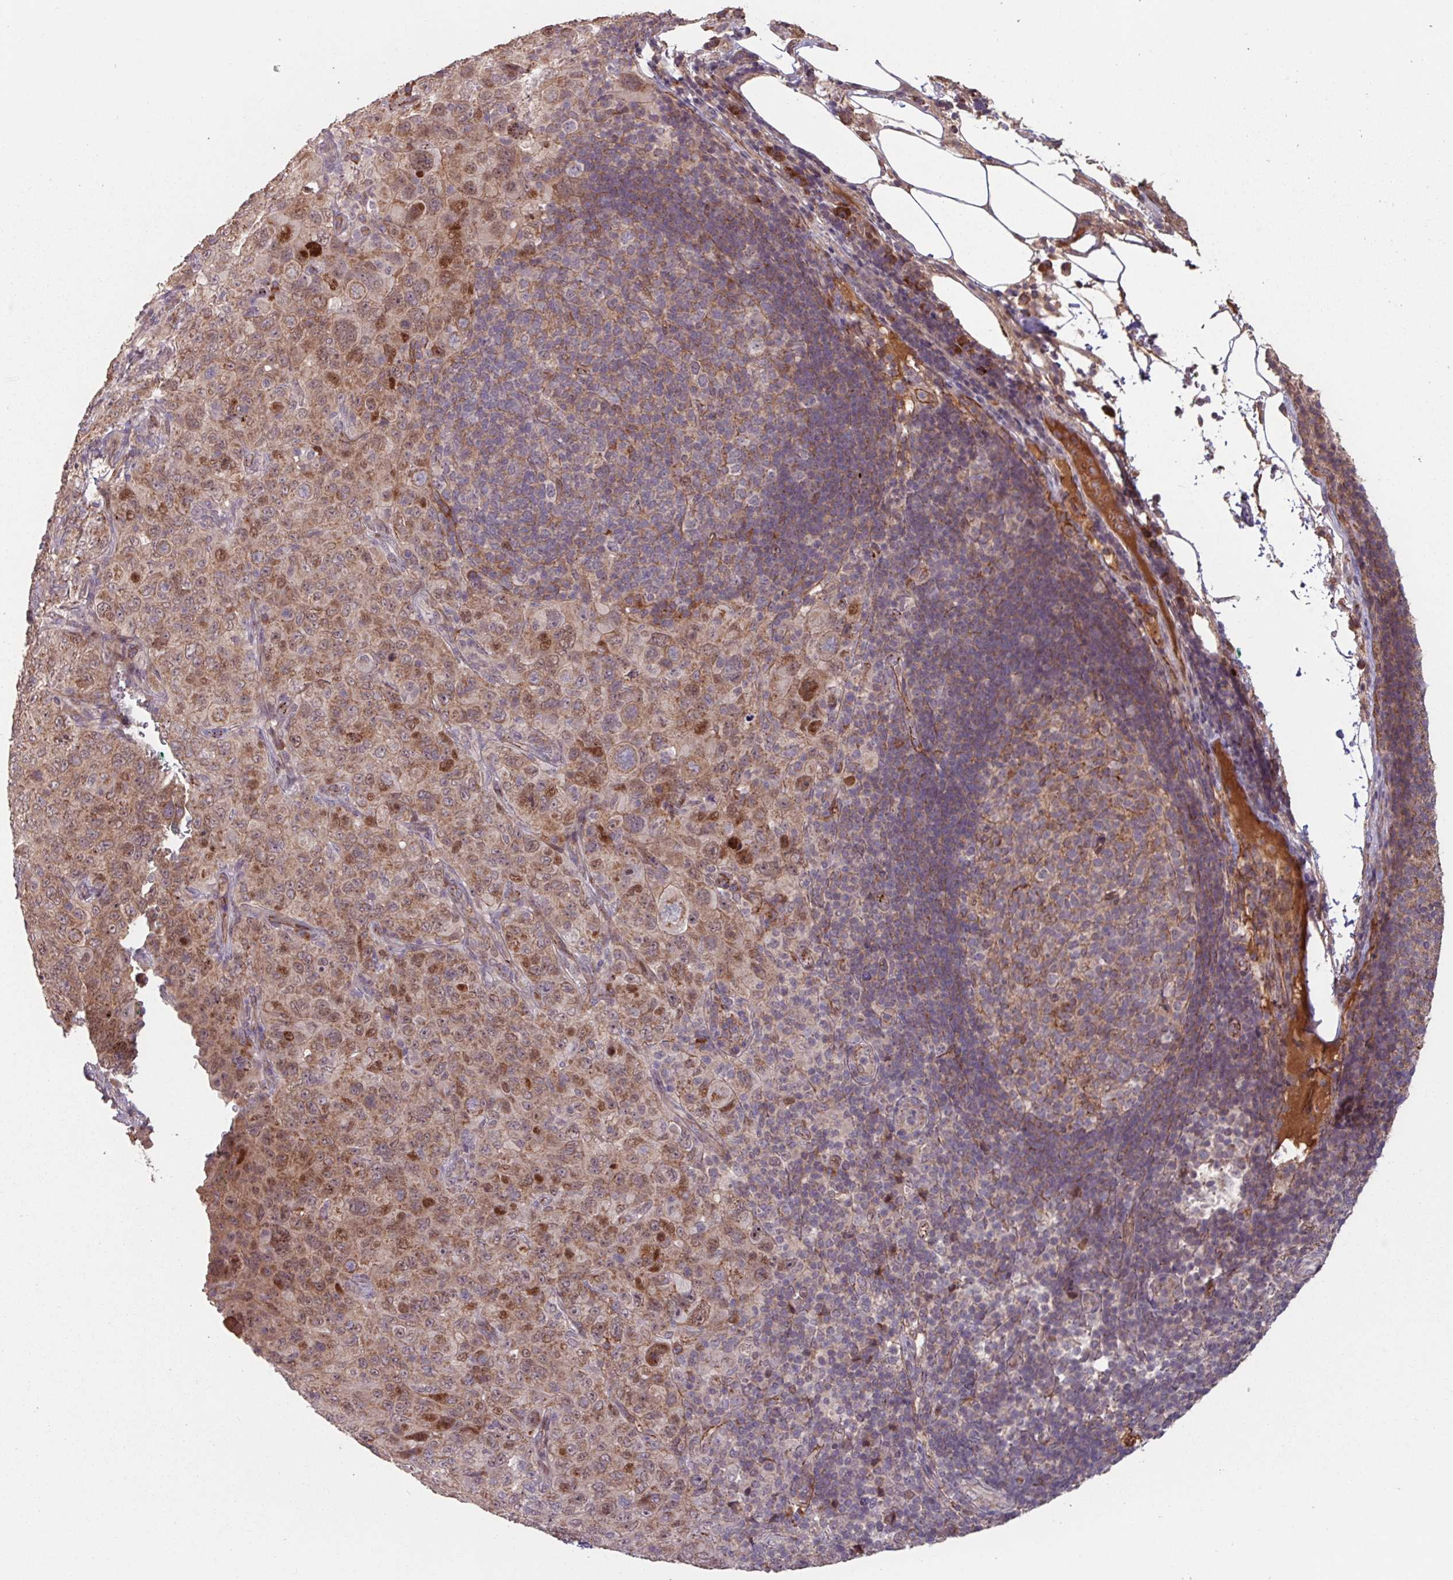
{"staining": {"intensity": "moderate", "quantity": ">75%", "location": "cytoplasmic/membranous,nuclear"}, "tissue": "pancreatic cancer", "cell_type": "Tumor cells", "image_type": "cancer", "snomed": [{"axis": "morphology", "description": "Adenocarcinoma, NOS"}, {"axis": "topography", "description": "Pancreas"}], "caption": "The histopathology image exhibits a brown stain indicating the presence of a protein in the cytoplasmic/membranous and nuclear of tumor cells in pancreatic adenocarcinoma.", "gene": "TMEM88", "patient": {"sex": "male", "age": 68}}